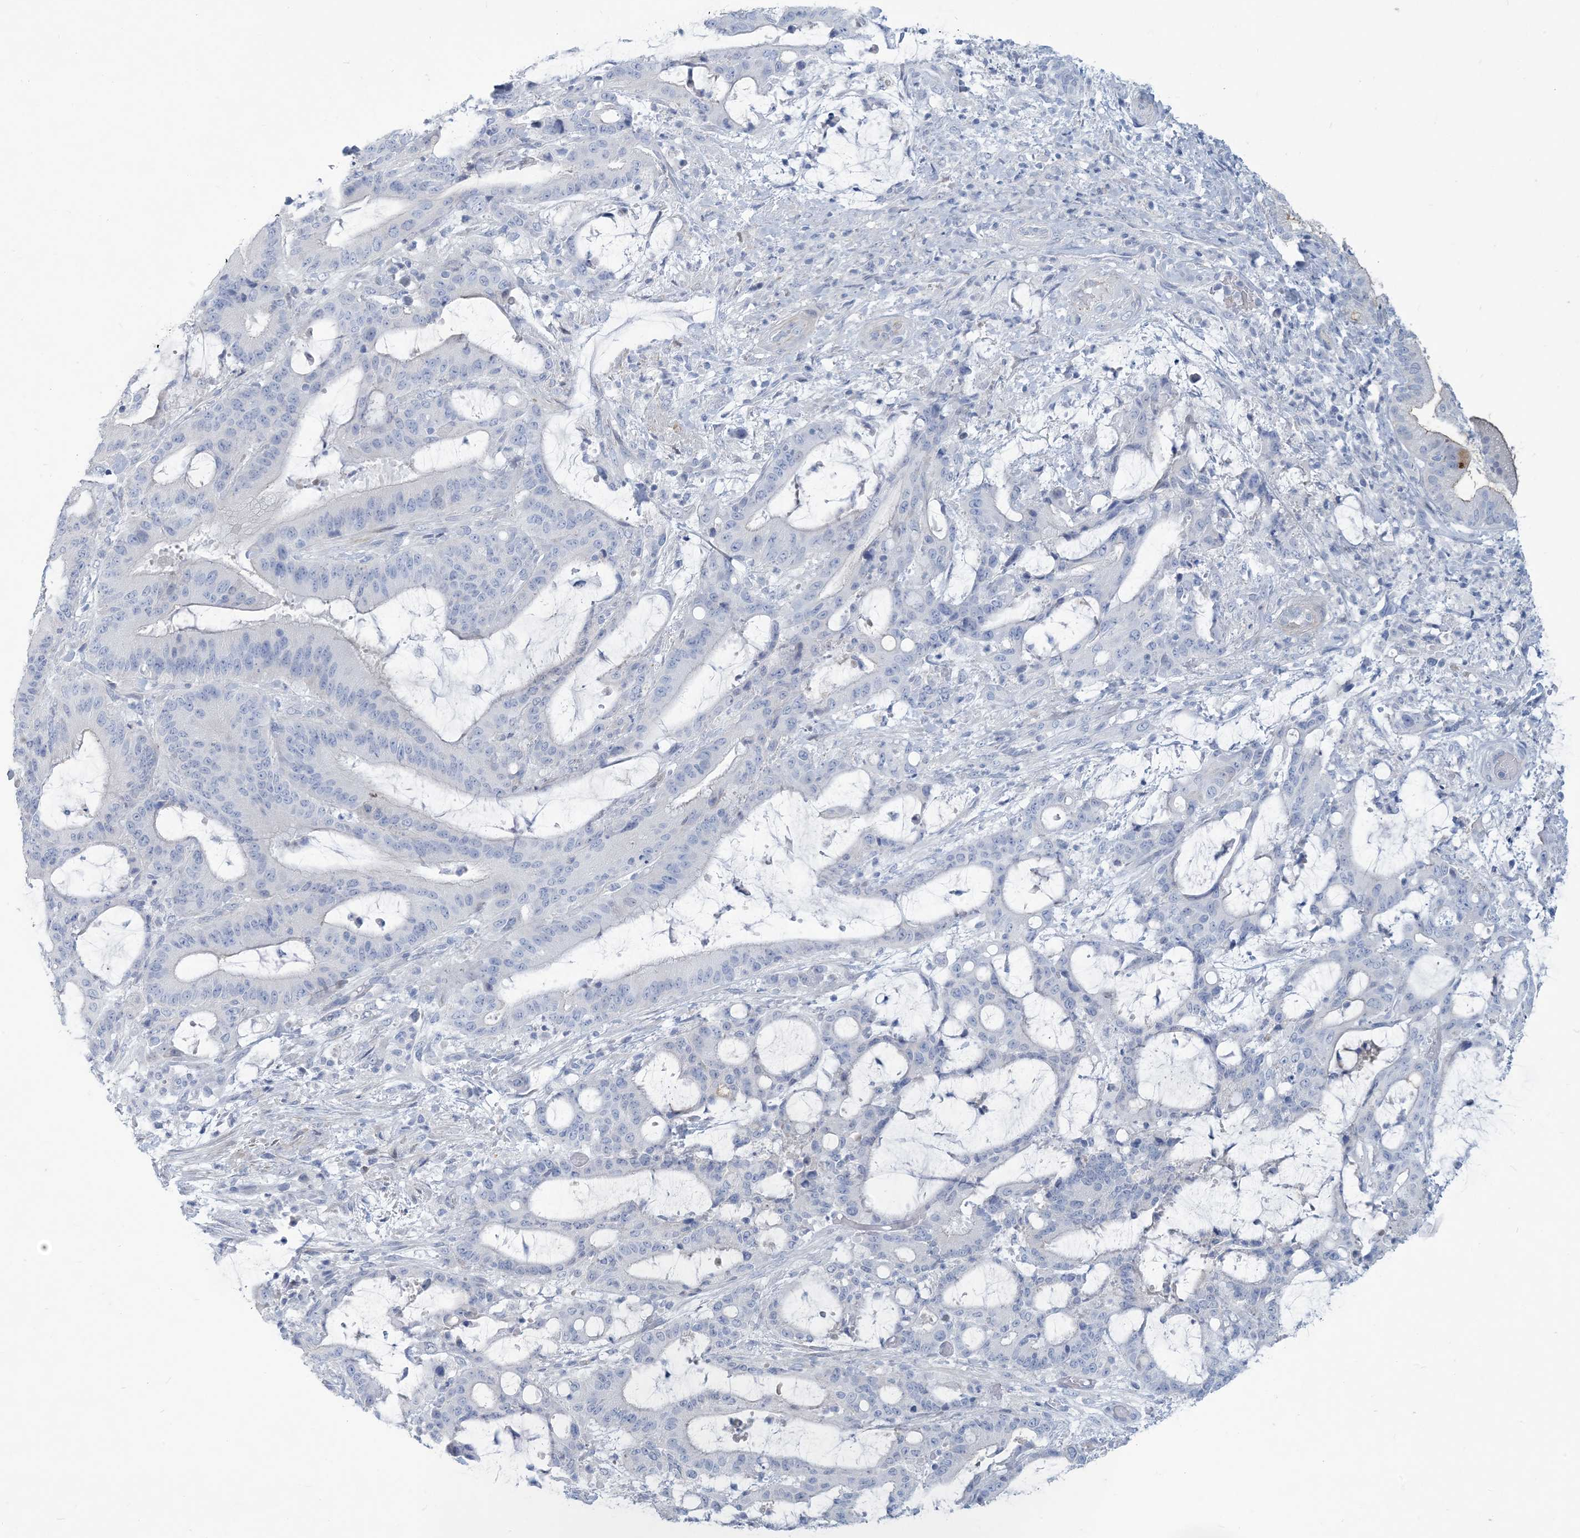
{"staining": {"intensity": "negative", "quantity": "none", "location": "none"}, "tissue": "liver cancer", "cell_type": "Tumor cells", "image_type": "cancer", "snomed": [{"axis": "morphology", "description": "Normal tissue, NOS"}, {"axis": "morphology", "description": "Cholangiocarcinoma"}, {"axis": "topography", "description": "Liver"}, {"axis": "topography", "description": "Peripheral nerve tissue"}], "caption": "Immunohistochemistry (IHC) of liver cholangiocarcinoma reveals no staining in tumor cells.", "gene": "MOXD1", "patient": {"sex": "female", "age": 73}}